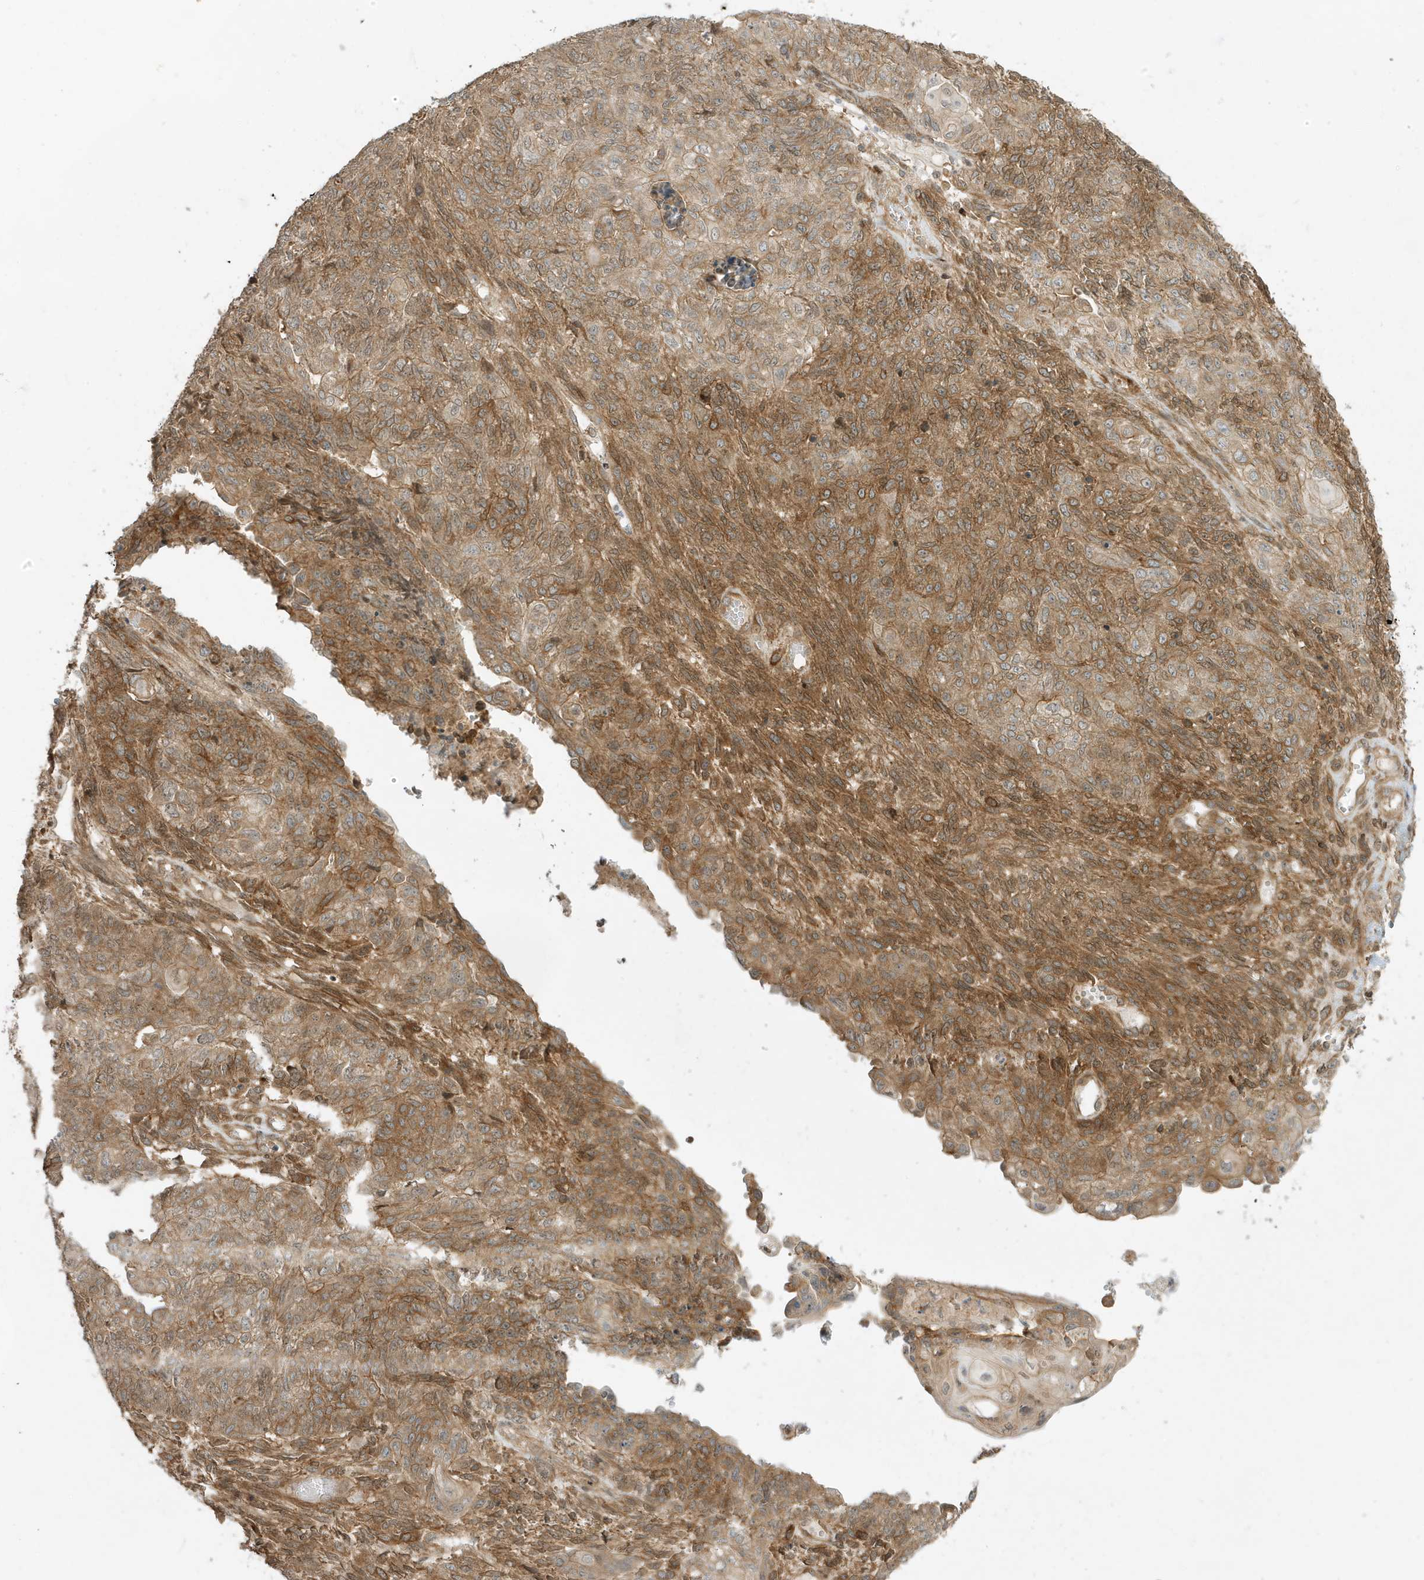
{"staining": {"intensity": "moderate", "quantity": ">75%", "location": "cytoplasmic/membranous"}, "tissue": "endometrial cancer", "cell_type": "Tumor cells", "image_type": "cancer", "snomed": [{"axis": "morphology", "description": "Adenocarcinoma, NOS"}, {"axis": "topography", "description": "Endometrium"}], "caption": "IHC image of adenocarcinoma (endometrial) stained for a protein (brown), which exhibits medium levels of moderate cytoplasmic/membranous staining in approximately >75% of tumor cells.", "gene": "SCARF2", "patient": {"sex": "female", "age": 32}}